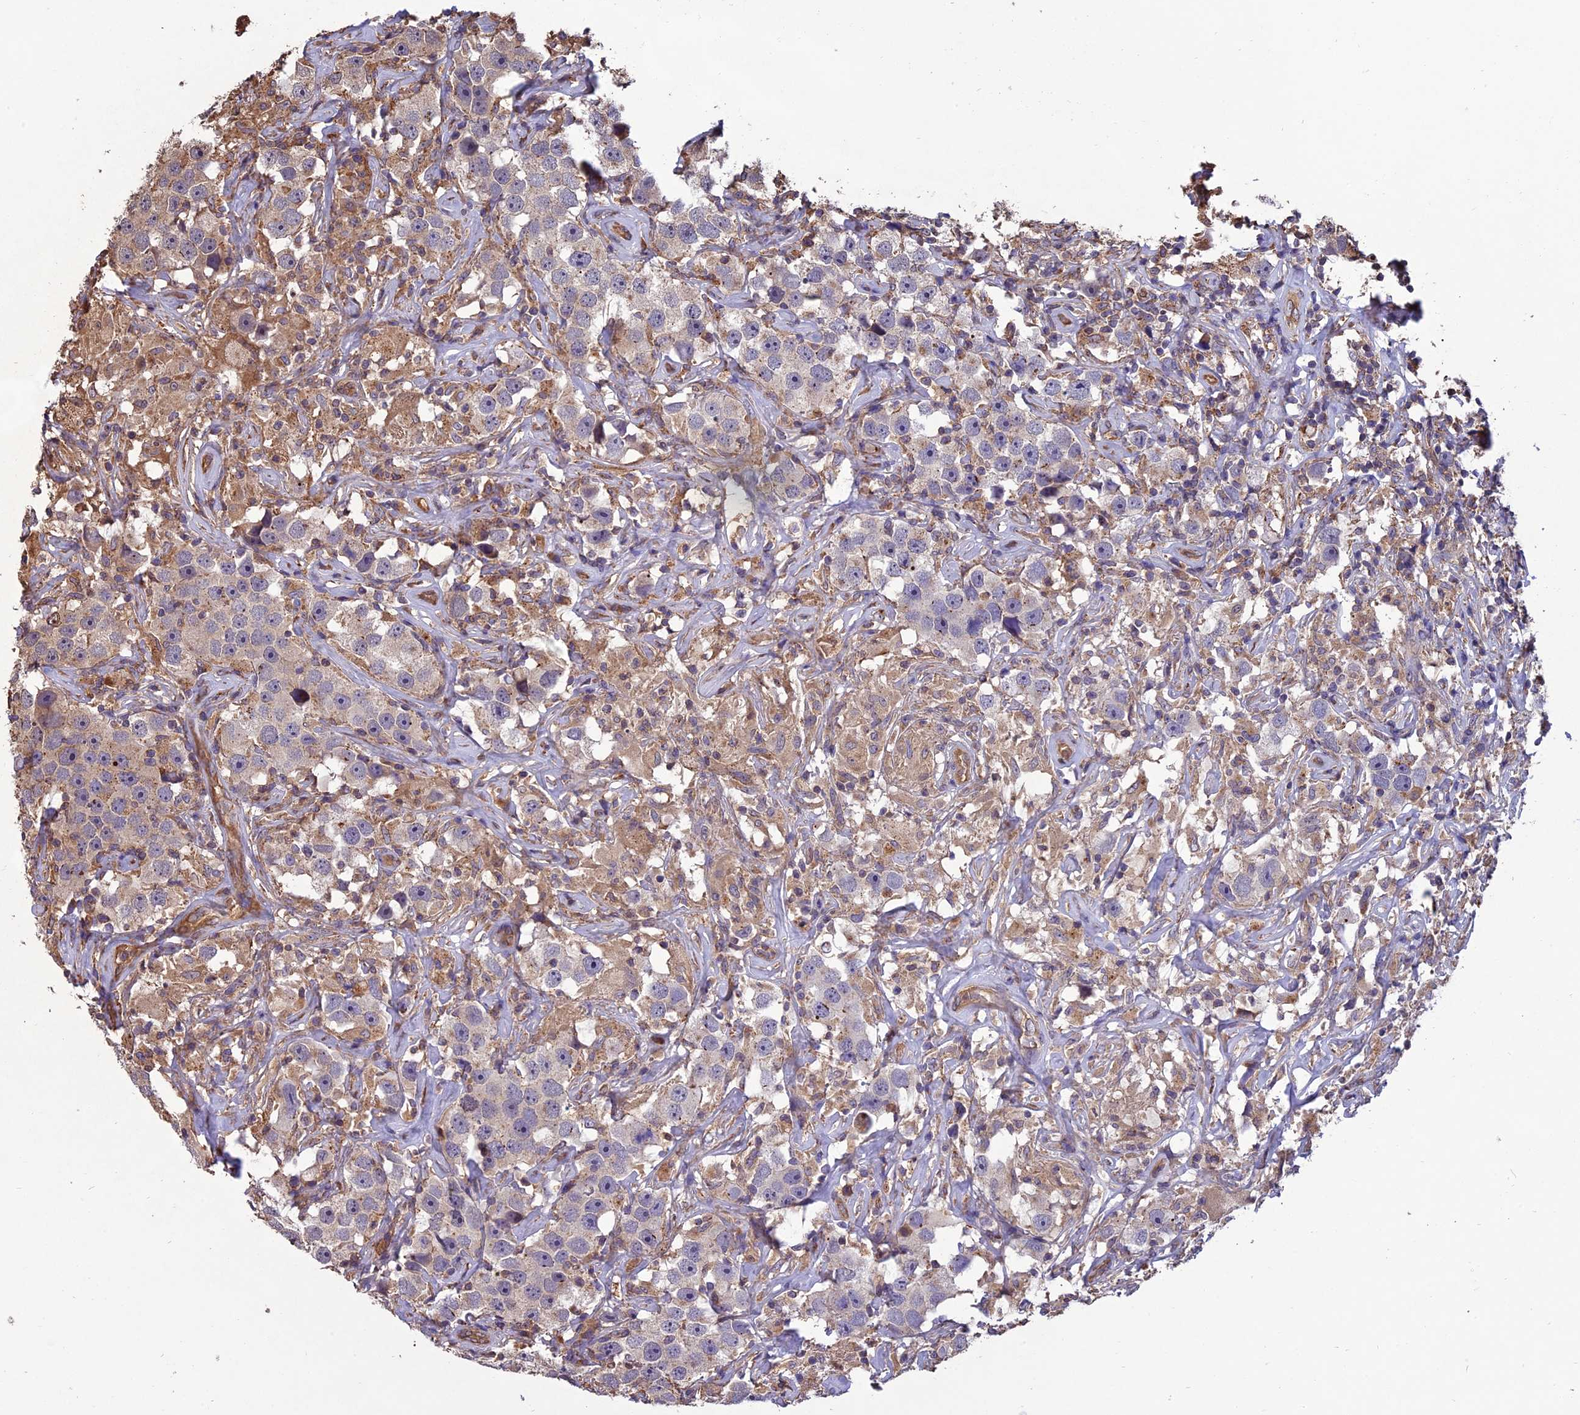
{"staining": {"intensity": "negative", "quantity": "none", "location": "none"}, "tissue": "testis cancer", "cell_type": "Tumor cells", "image_type": "cancer", "snomed": [{"axis": "morphology", "description": "Seminoma, NOS"}, {"axis": "topography", "description": "Testis"}], "caption": "An immunohistochemistry photomicrograph of testis cancer is shown. There is no staining in tumor cells of testis cancer. (Brightfield microscopy of DAB (3,3'-diaminobenzidine) IHC at high magnification).", "gene": "CHMP2A", "patient": {"sex": "male", "age": 49}}